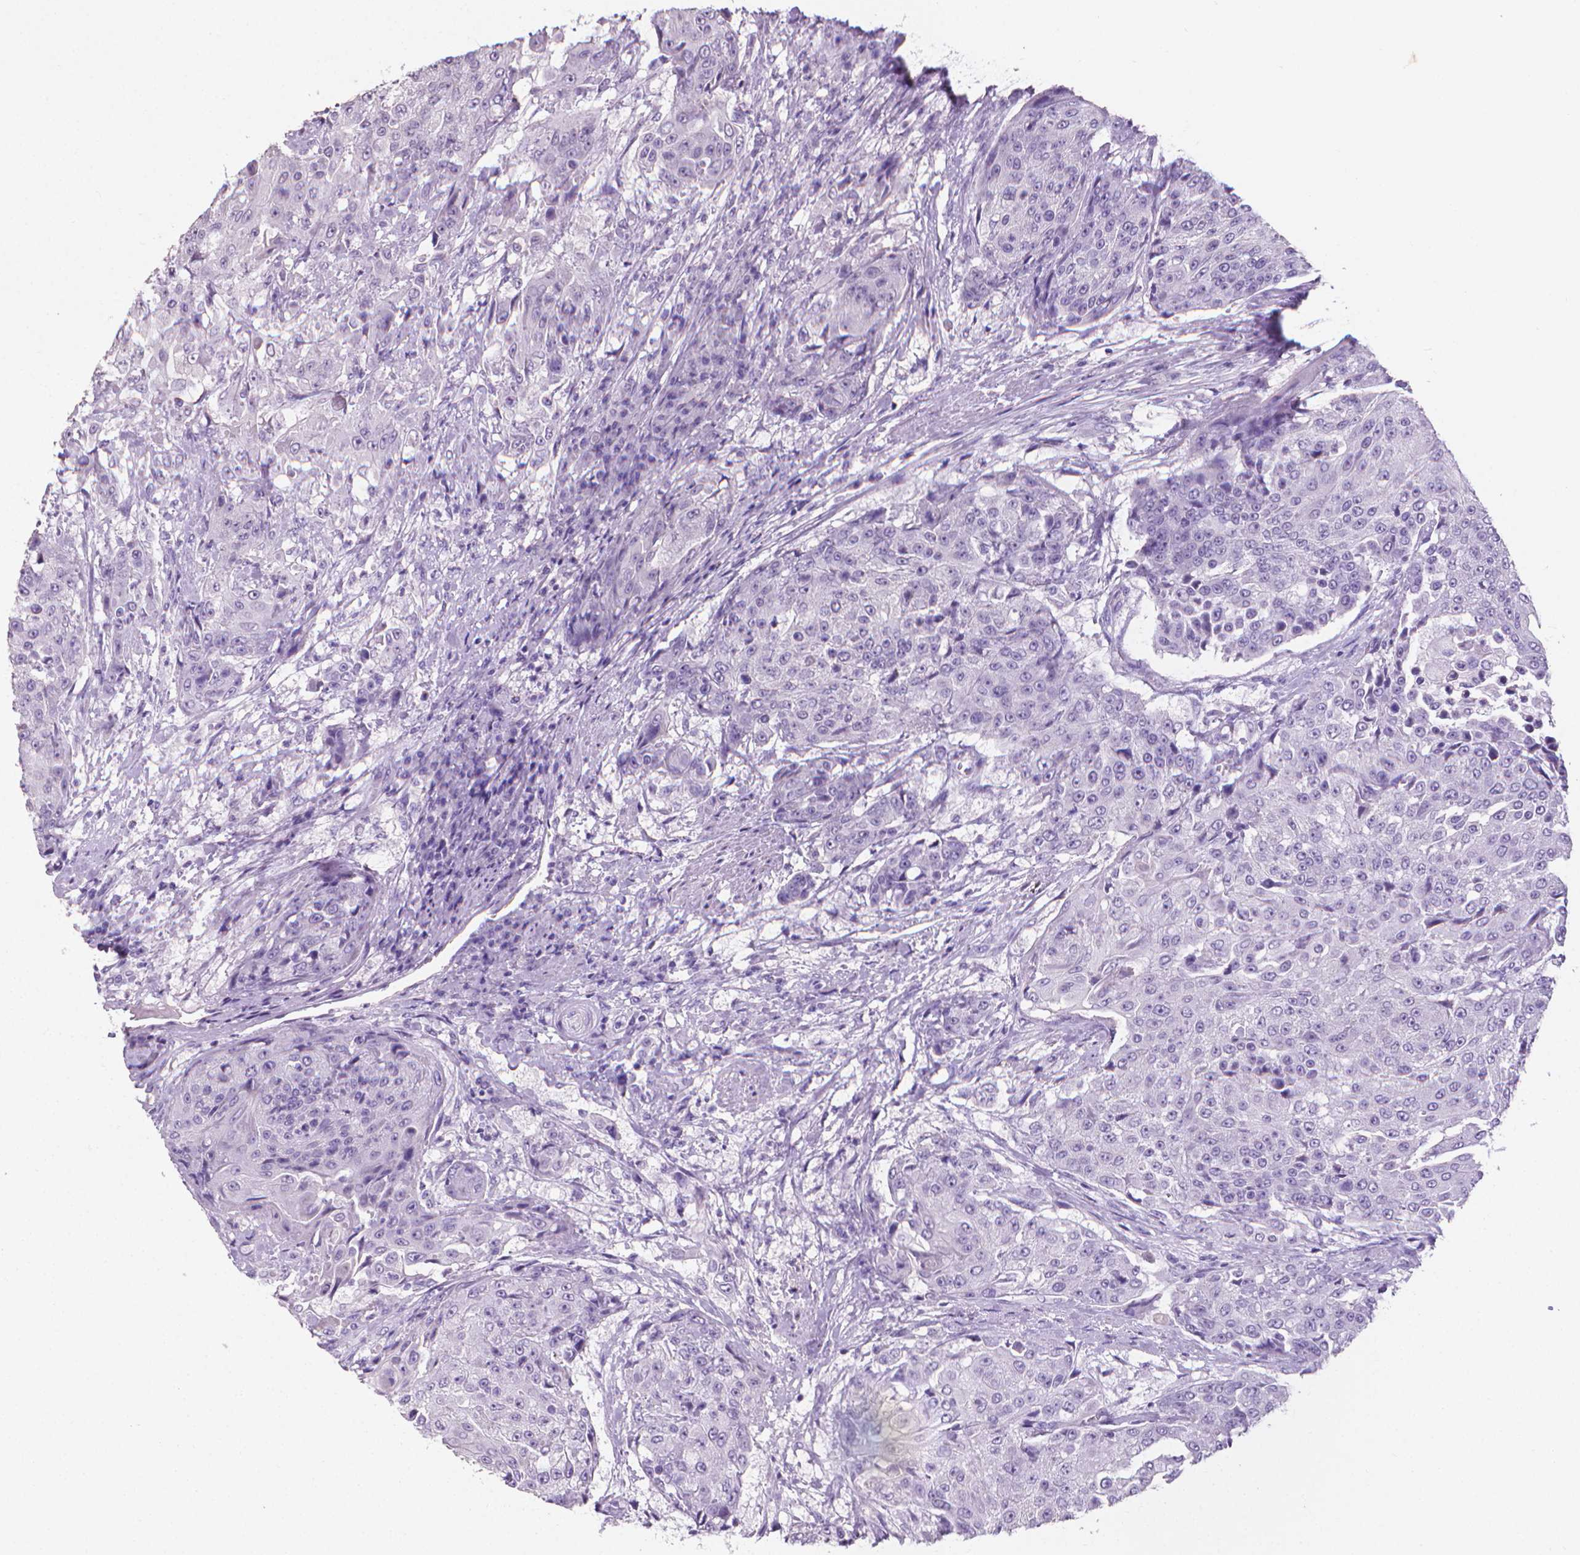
{"staining": {"intensity": "negative", "quantity": "none", "location": "none"}, "tissue": "urothelial cancer", "cell_type": "Tumor cells", "image_type": "cancer", "snomed": [{"axis": "morphology", "description": "Urothelial carcinoma, High grade"}, {"axis": "topography", "description": "Urinary bladder"}], "caption": "Tumor cells show no significant expression in urothelial cancer. (DAB (3,3'-diaminobenzidine) IHC with hematoxylin counter stain).", "gene": "XPNPEP2", "patient": {"sex": "female", "age": 63}}